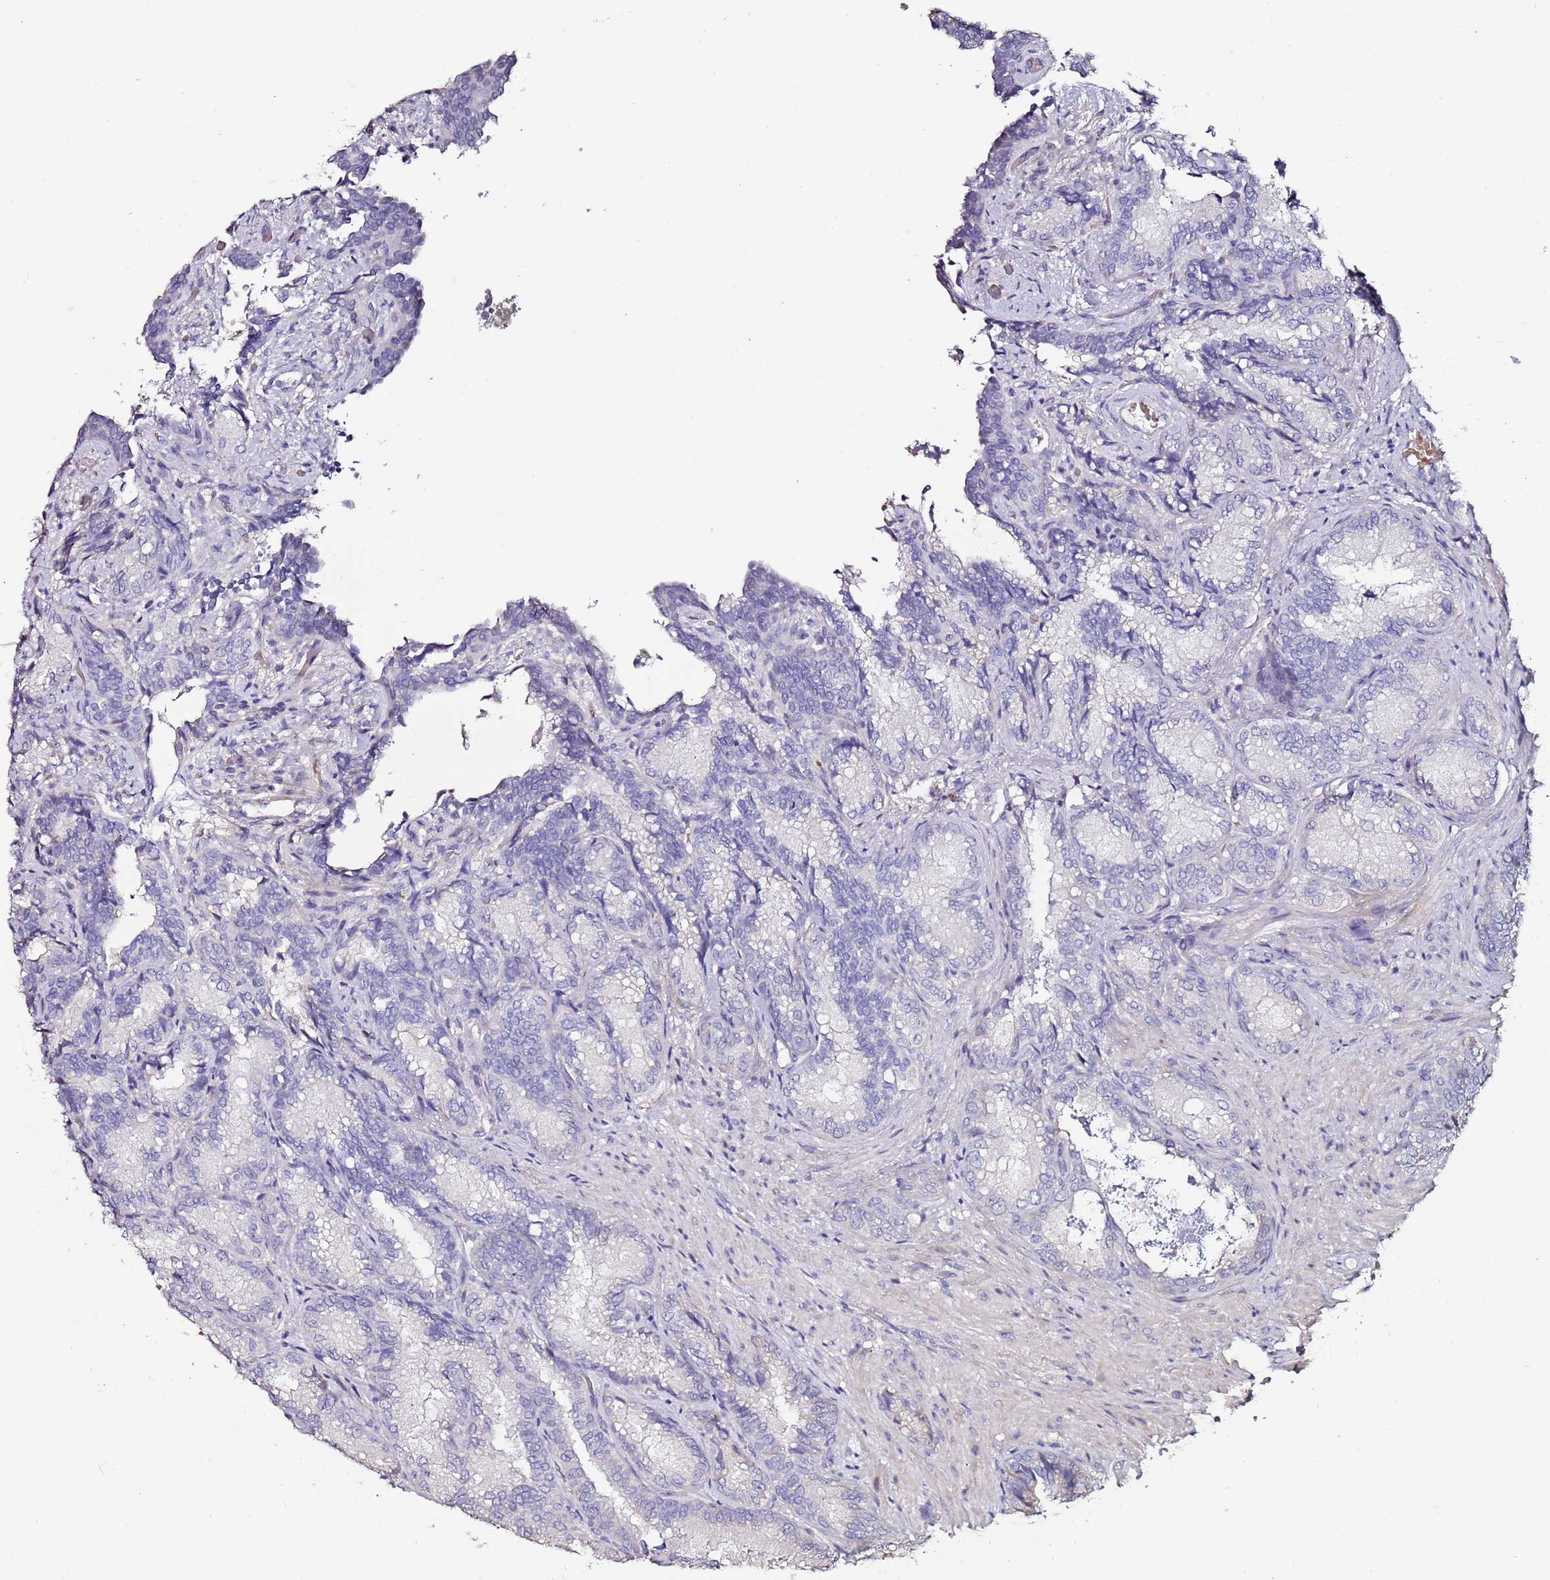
{"staining": {"intensity": "negative", "quantity": "none", "location": "none"}, "tissue": "seminal vesicle", "cell_type": "Glandular cells", "image_type": "normal", "snomed": [{"axis": "morphology", "description": "Normal tissue, NOS"}, {"axis": "topography", "description": "Seminal veicle"}], "caption": "An immunohistochemistry (IHC) image of benign seminal vesicle is shown. There is no staining in glandular cells of seminal vesicle.", "gene": "C3orf80", "patient": {"sex": "male", "age": 58}}